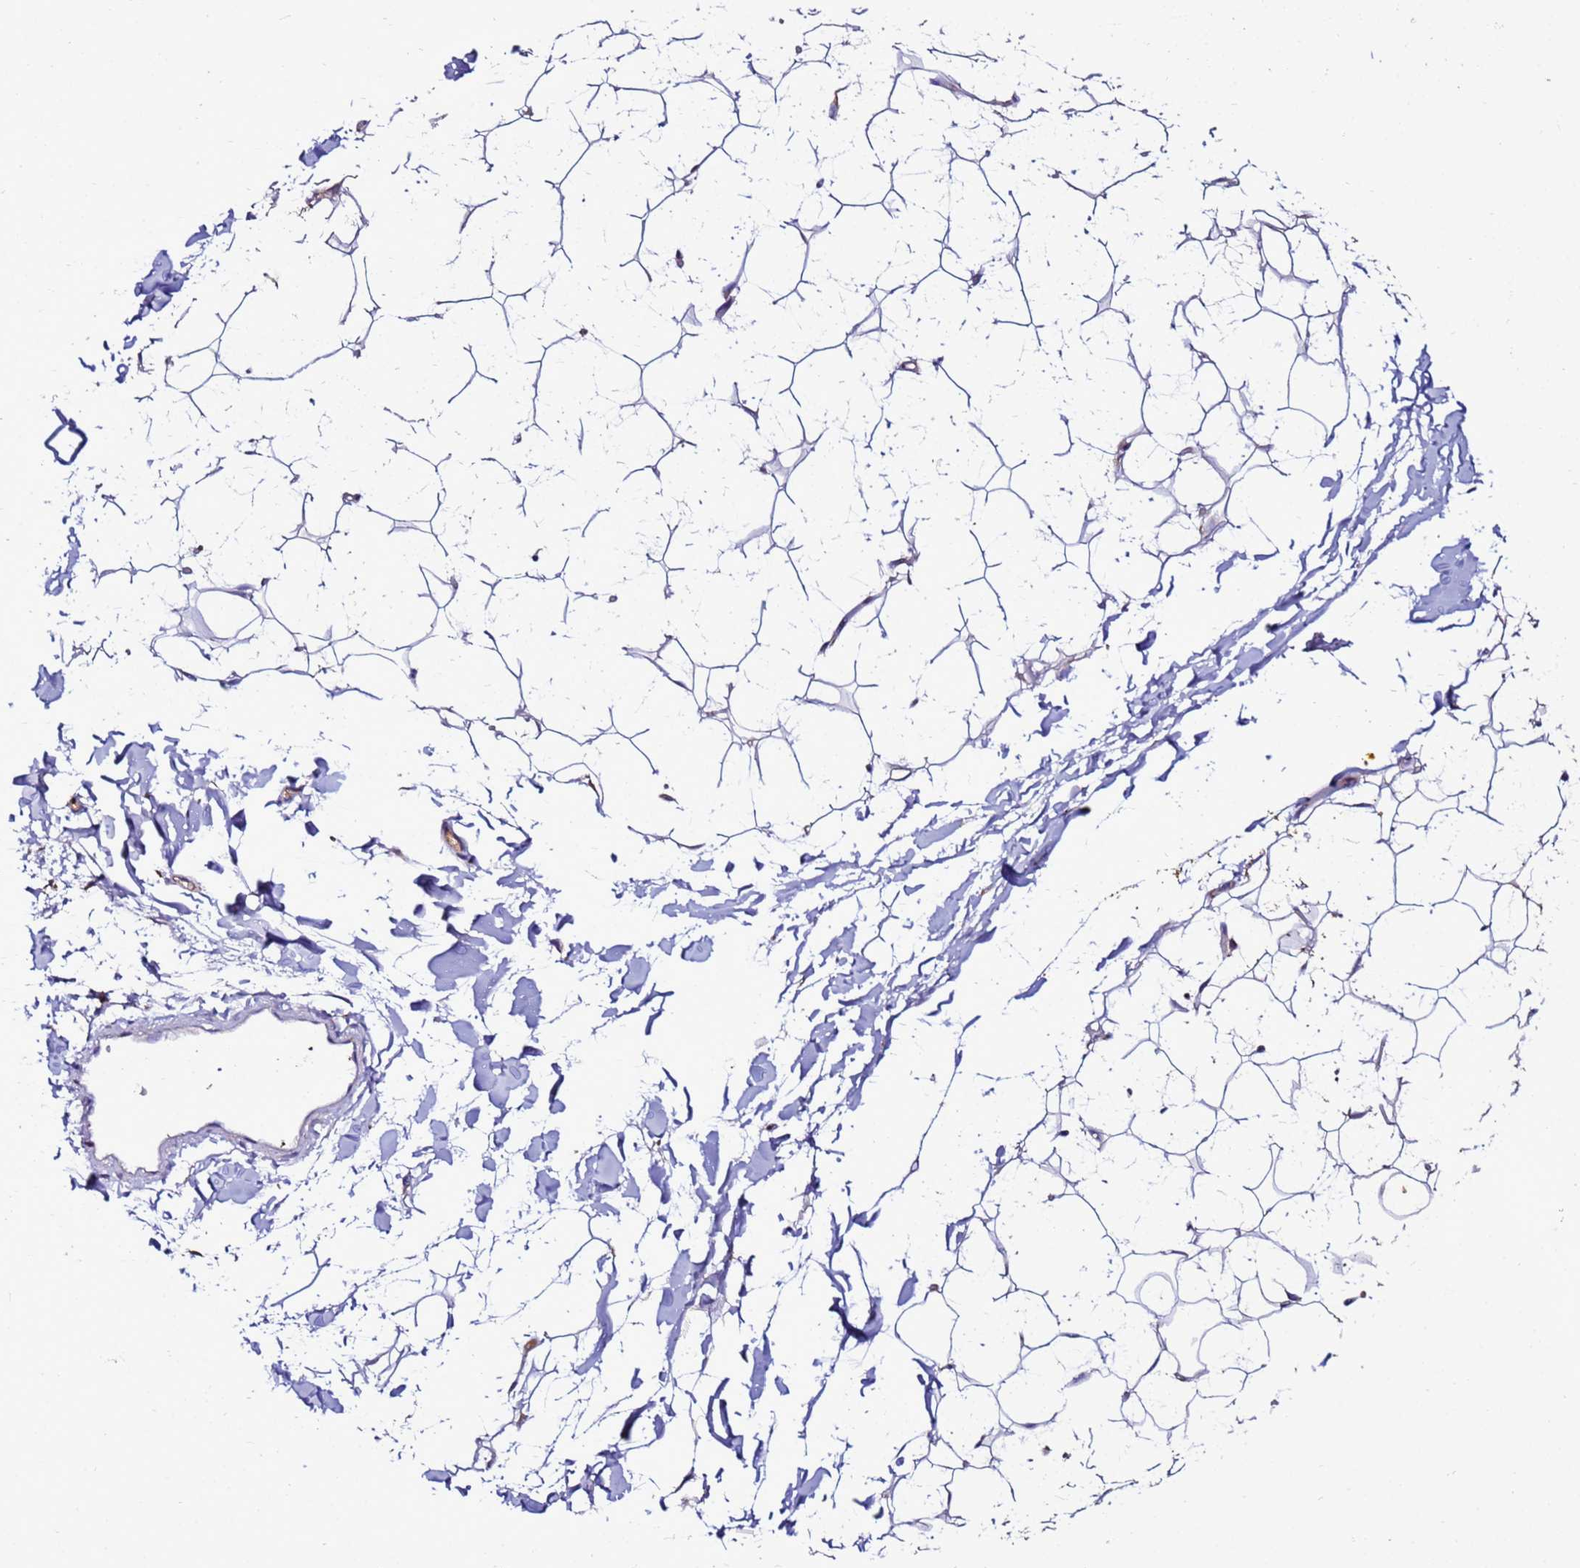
{"staining": {"intensity": "negative", "quantity": "none", "location": "none"}, "tissue": "adipose tissue", "cell_type": "Adipocytes", "image_type": "normal", "snomed": [{"axis": "morphology", "description": "Normal tissue, NOS"}, {"axis": "topography", "description": "Breast"}], "caption": "Immunohistochemistry histopathology image of benign adipose tissue: human adipose tissue stained with DAB (3,3'-diaminobenzidine) shows no significant protein expression in adipocytes.", "gene": "ANTKMT", "patient": {"sex": "female", "age": 26}}